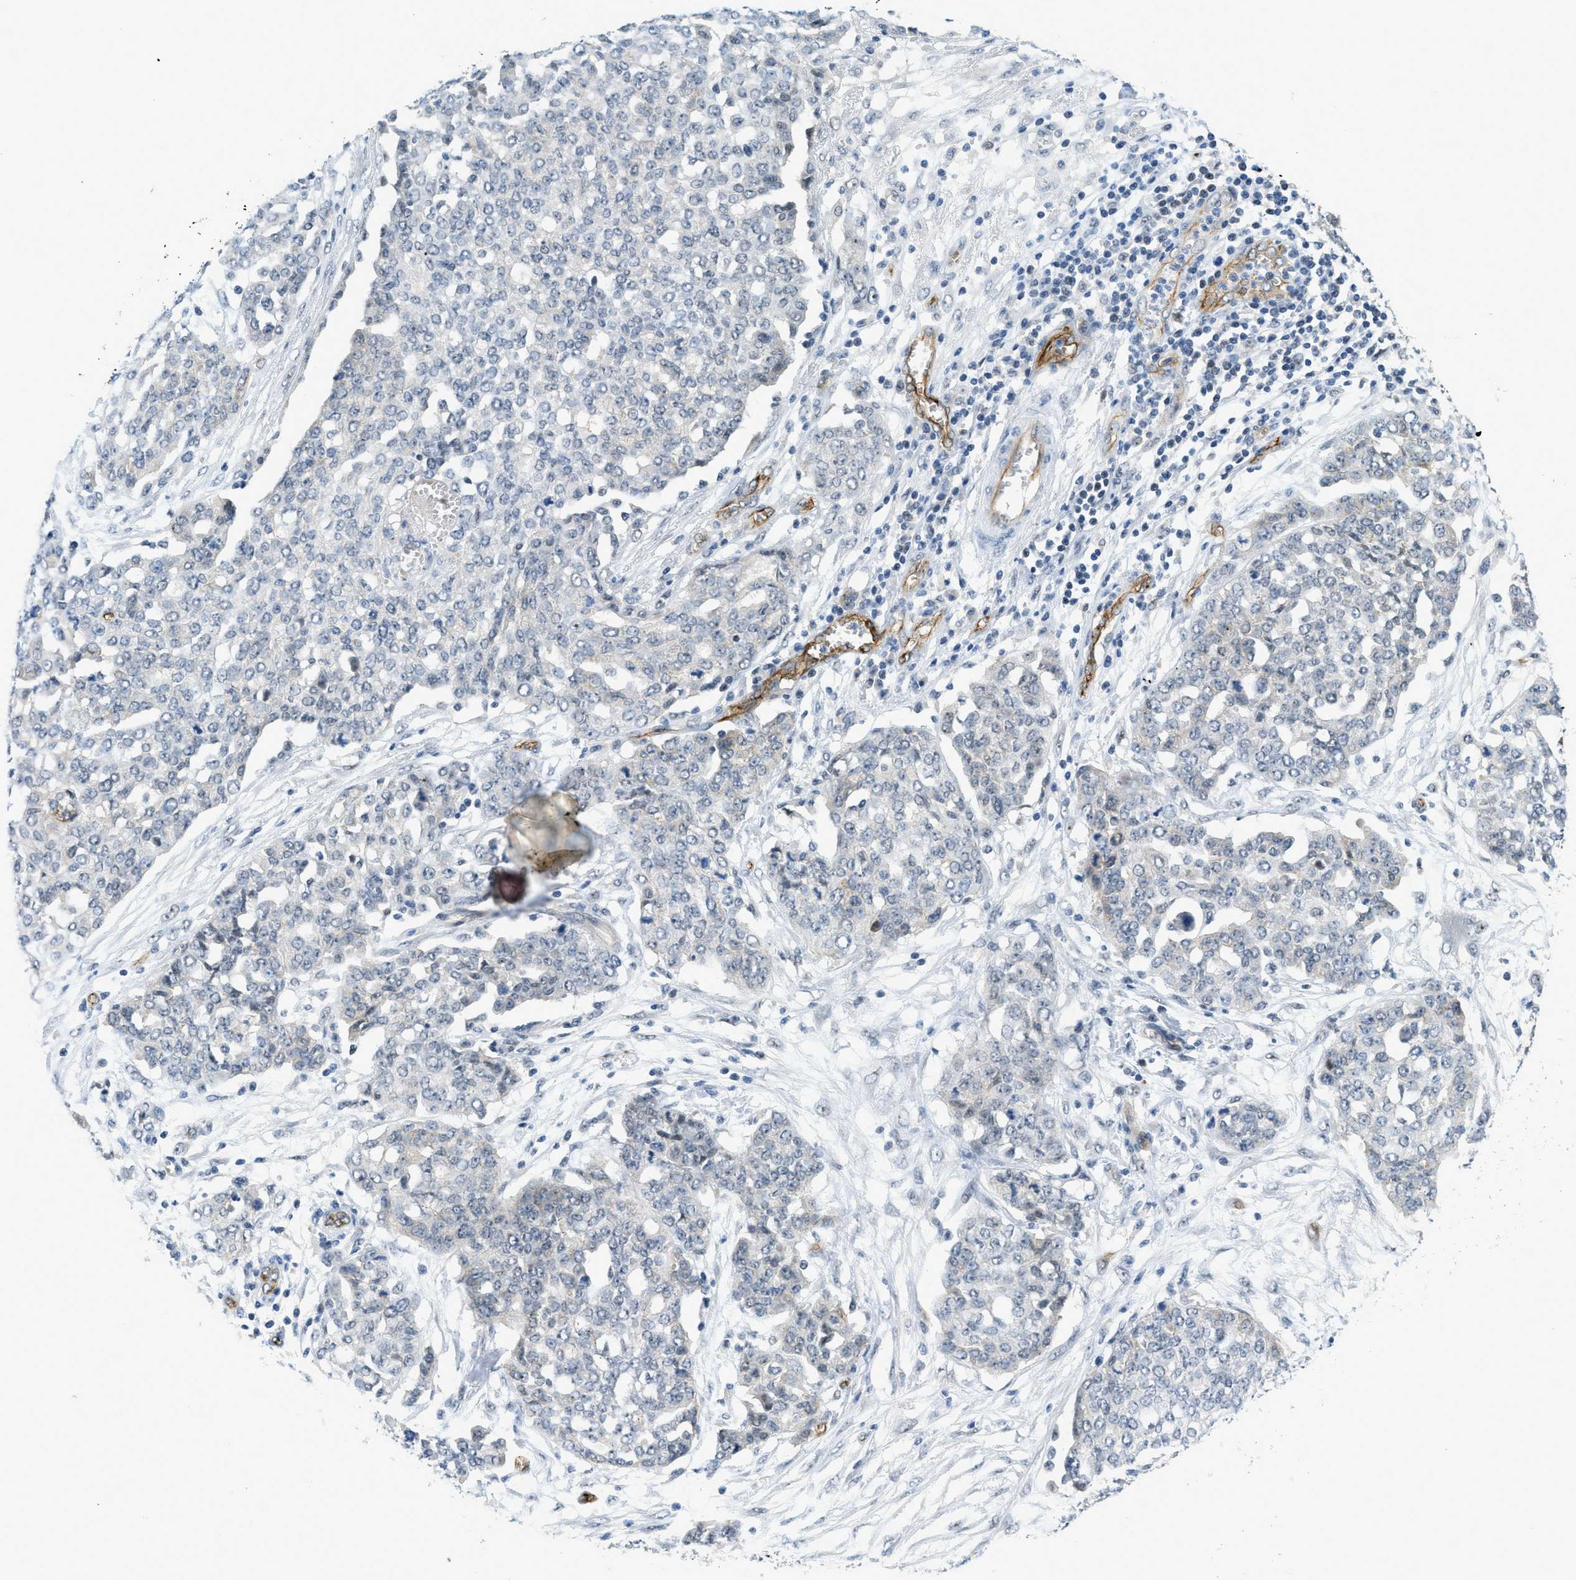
{"staining": {"intensity": "negative", "quantity": "none", "location": "none"}, "tissue": "ovarian cancer", "cell_type": "Tumor cells", "image_type": "cancer", "snomed": [{"axis": "morphology", "description": "Cystadenocarcinoma, serous, NOS"}, {"axis": "topography", "description": "Soft tissue"}, {"axis": "topography", "description": "Ovary"}], "caption": "Immunohistochemistry (IHC) of serous cystadenocarcinoma (ovarian) exhibits no staining in tumor cells. (DAB immunohistochemistry (IHC) visualized using brightfield microscopy, high magnification).", "gene": "SLCO2A1", "patient": {"sex": "female", "age": 57}}